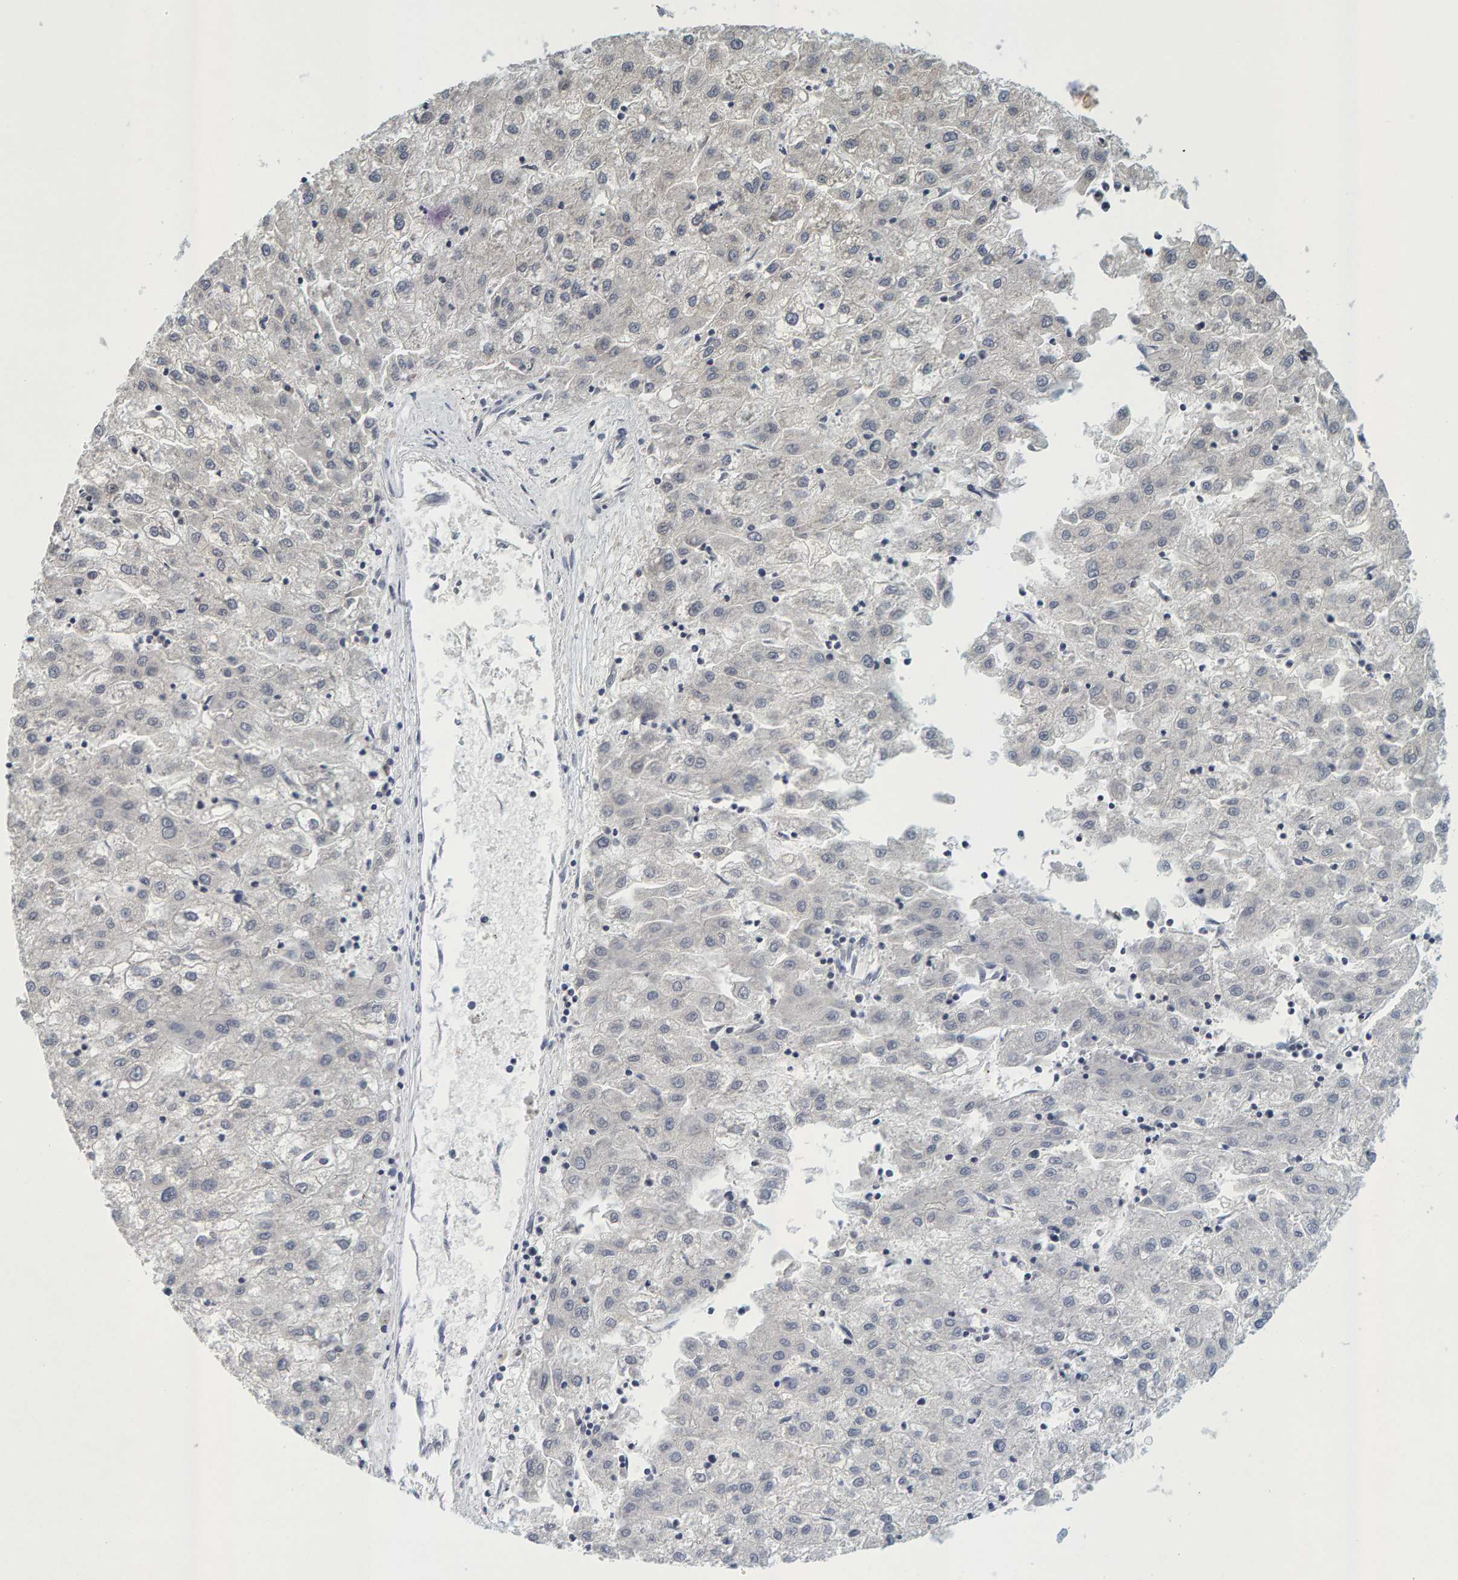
{"staining": {"intensity": "negative", "quantity": "none", "location": "none"}, "tissue": "liver cancer", "cell_type": "Tumor cells", "image_type": "cancer", "snomed": [{"axis": "morphology", "description": "Carcinoma, Hepatocellular, NOS"}, {"axis": "topography", "description": "Liver"}], "caption": "Liver hepatocellular carcinoma was stained to show a protein in brown. There is no significant positivity in tumor cells.", "gene": "ZNF77", "patient": {"sex": "male", "age": 72}}